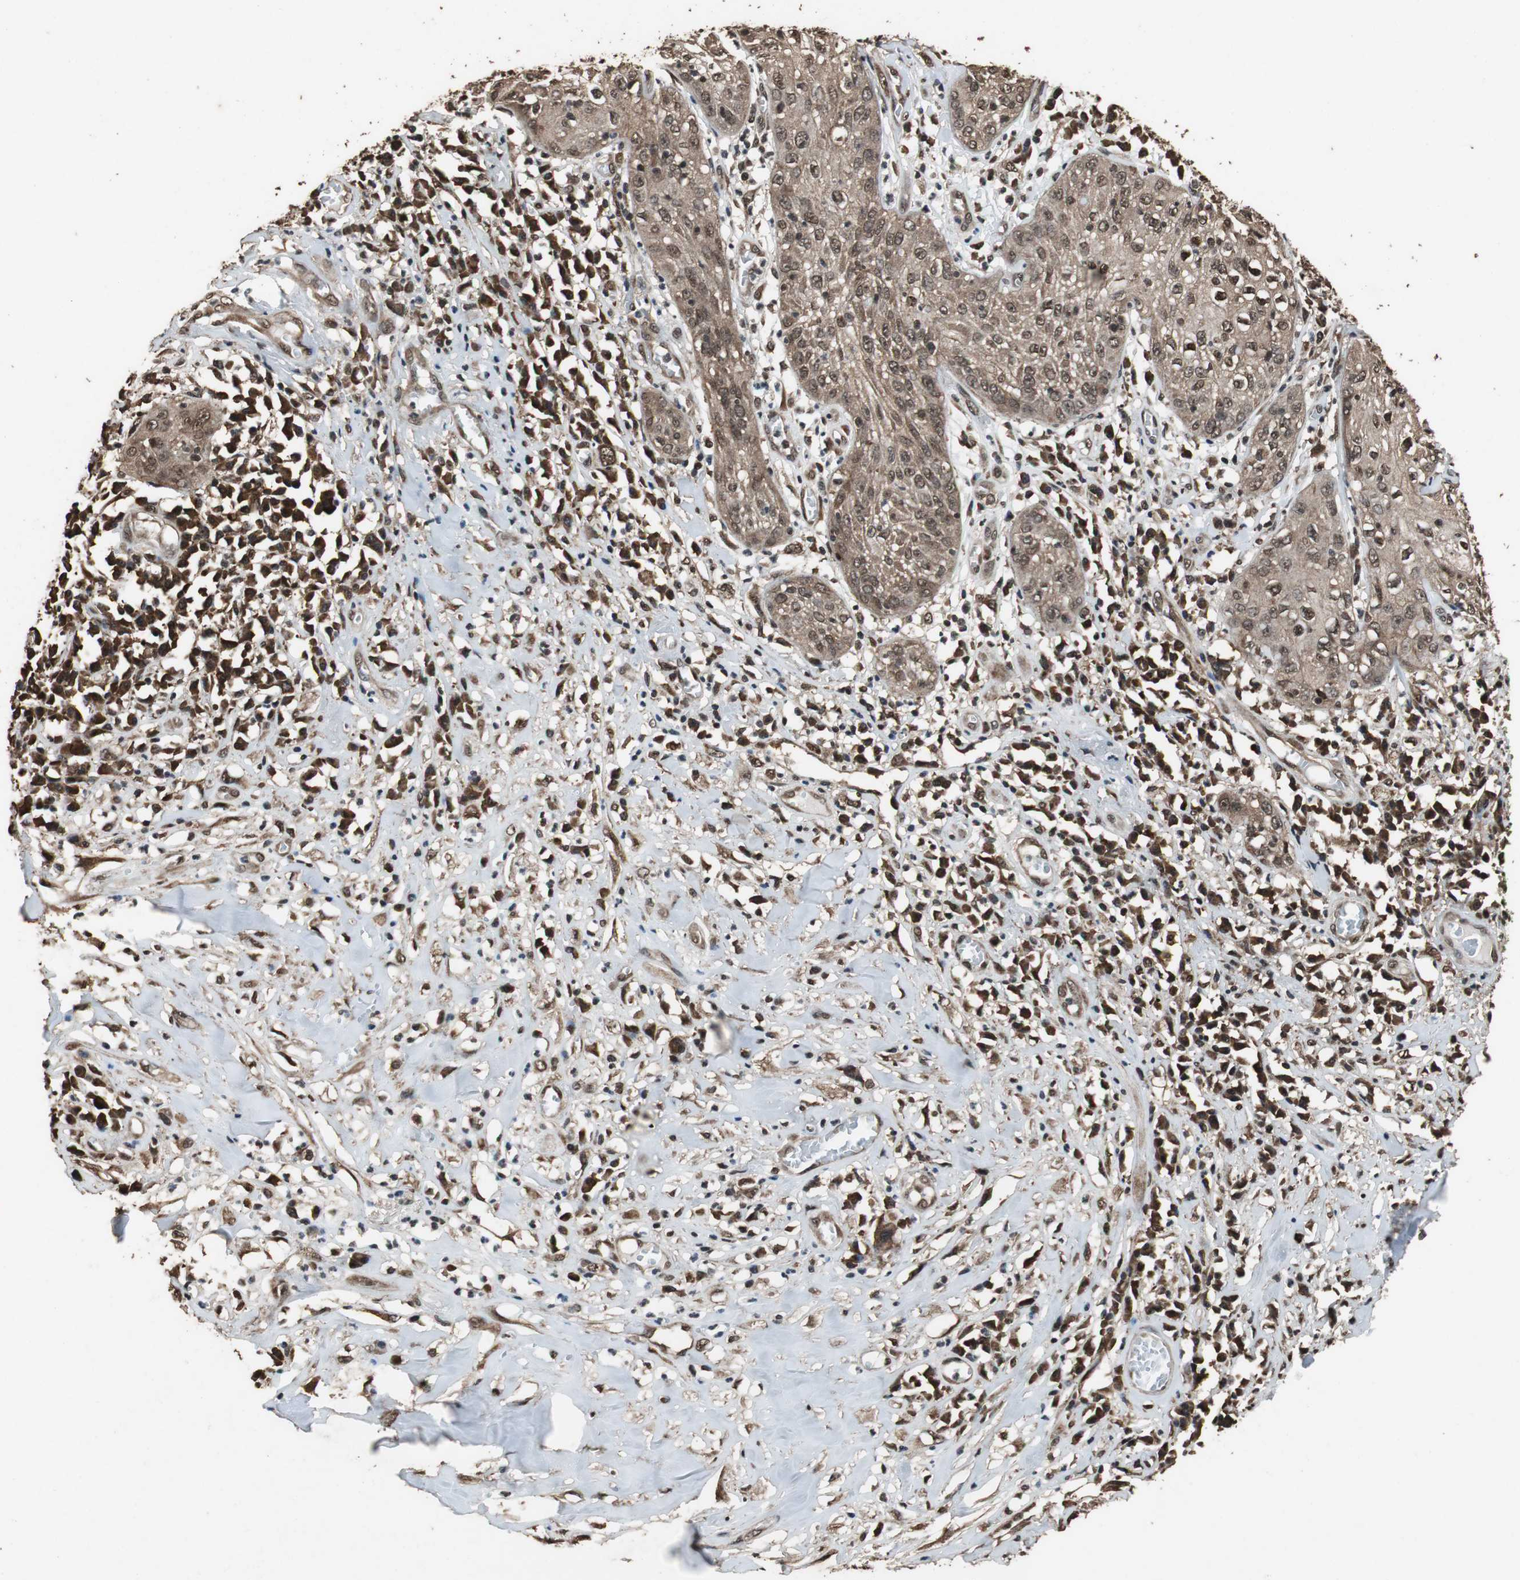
{"staining": {"intensity": "moderate", "quantity": ">75%", "location": "cytoplasmic/membranous,nuclear"}, "tissue": "skin cancer", "cell_type": "Tumor cells", "image_type": "cancer", "snomed": [{"axis": "morphology", "description": "Squamous cell carcinoma, NOS"}, {"axis": "topography", "description": "Skin"}], "caption": "A medium amount of moderate cytoplasmic/membranous and nuclear positivity is appreciated in approximately >75% of tumor cells in squamous cell carcinoma (skin) tissue. The staining was performed using DAB, with brown indicating positive protein expression. Nuclei are stained blue with hematoxylin.", "gene": "ZNF18", "patient": {"sex": "male", "age": 65}}